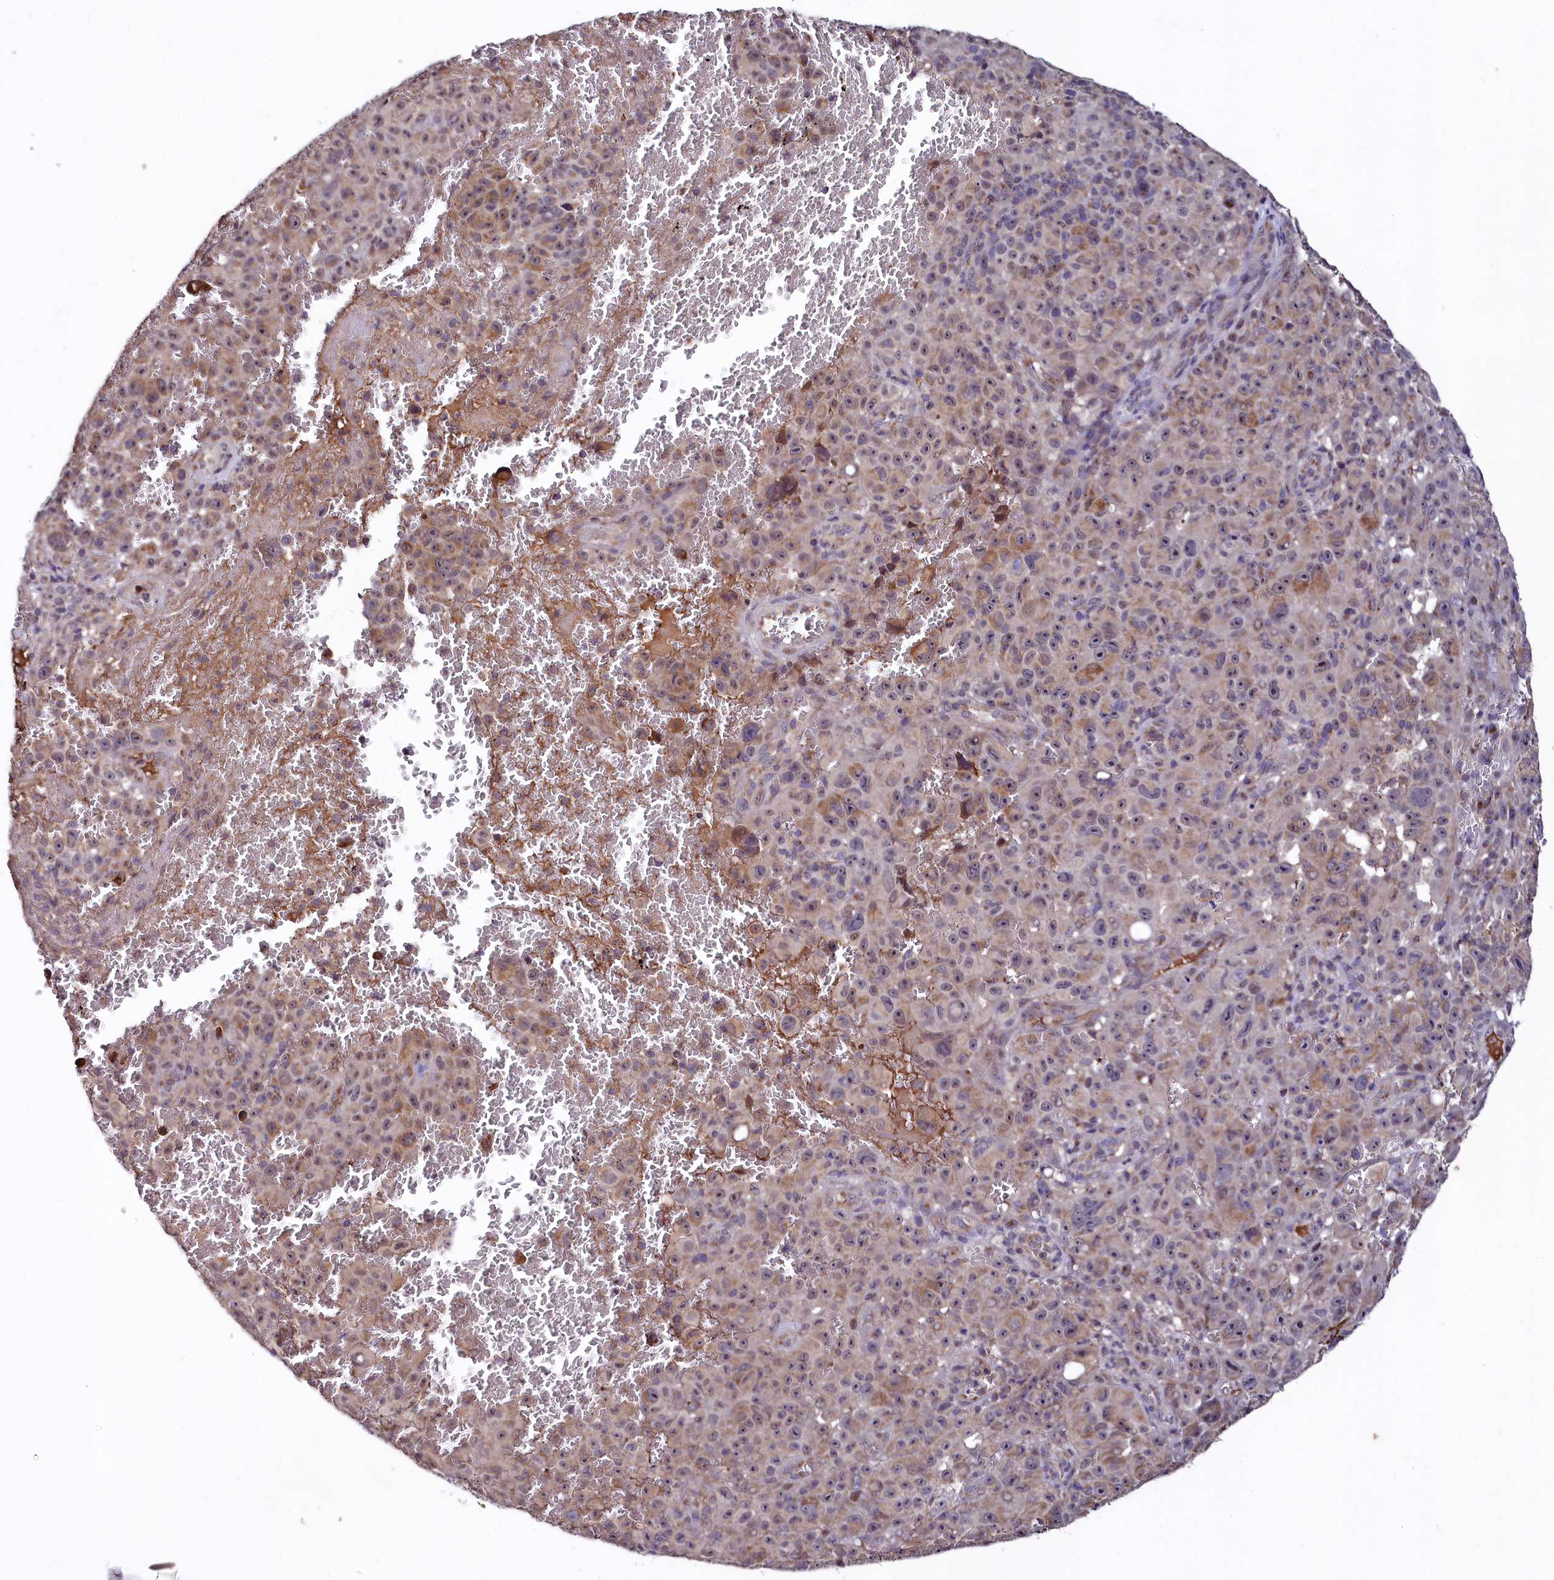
{"staining": {"intensity": "moderate", "quantity": "25%-75%", "location": "cytoplasmic/membranous,nuclear"}, "tissue": "melanoma", "cell_type": "Tumor cells", "image_type": "cancer", "snomed": [{"axis": "morphology", "description": "Malignant melanoma, NOS"}, {"axis": "topography", "description": "Skin"}], "caption": "About 25%-75% of tumor cells in human melanoma demonstrate moderate cytoplasmic/membranous and nuclear protein positivity as visualized by brown immunohistochemical staining.", "gene": "SEC24C", "patient": {"sex": "female", "age": 82}}